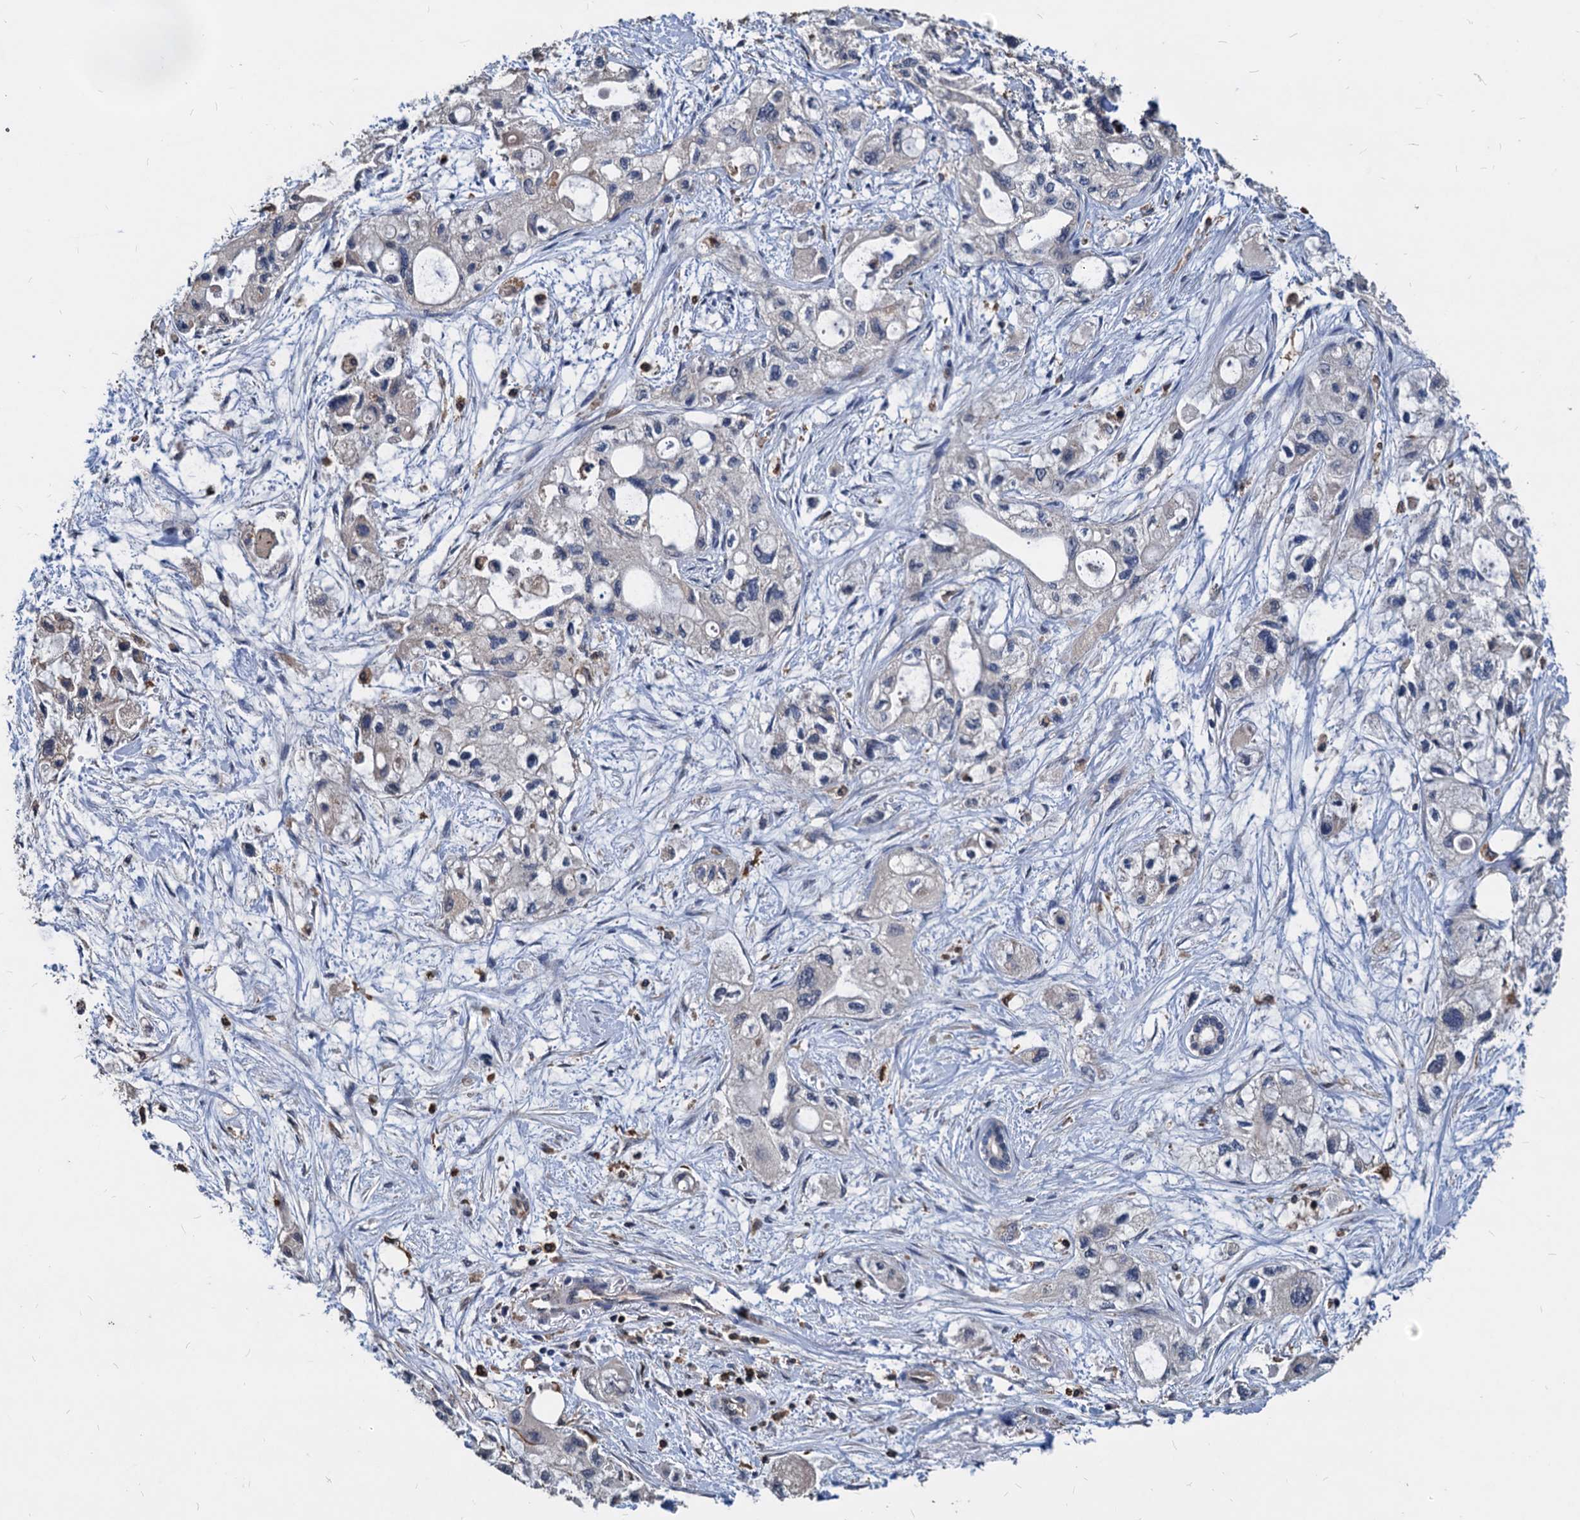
{"staining": {"intensity": "negative", "quantity": "none", "location": "none"}, "tissue": "pancreatic cancer", "cell_type": "Tumor cells", "image_type": "cancer", "snomed": [{"axis": "morphology", "description": "Adenocarcinoma, NOS"}, {"axis": "topography", "description": "Pancreas"}], "caption": "Protein analysis of pancreatic adenocarcinoma shows no significant expression in tumor cells.", "gene": "LCP2", "patient": {"sex": "male", "age": 75}}